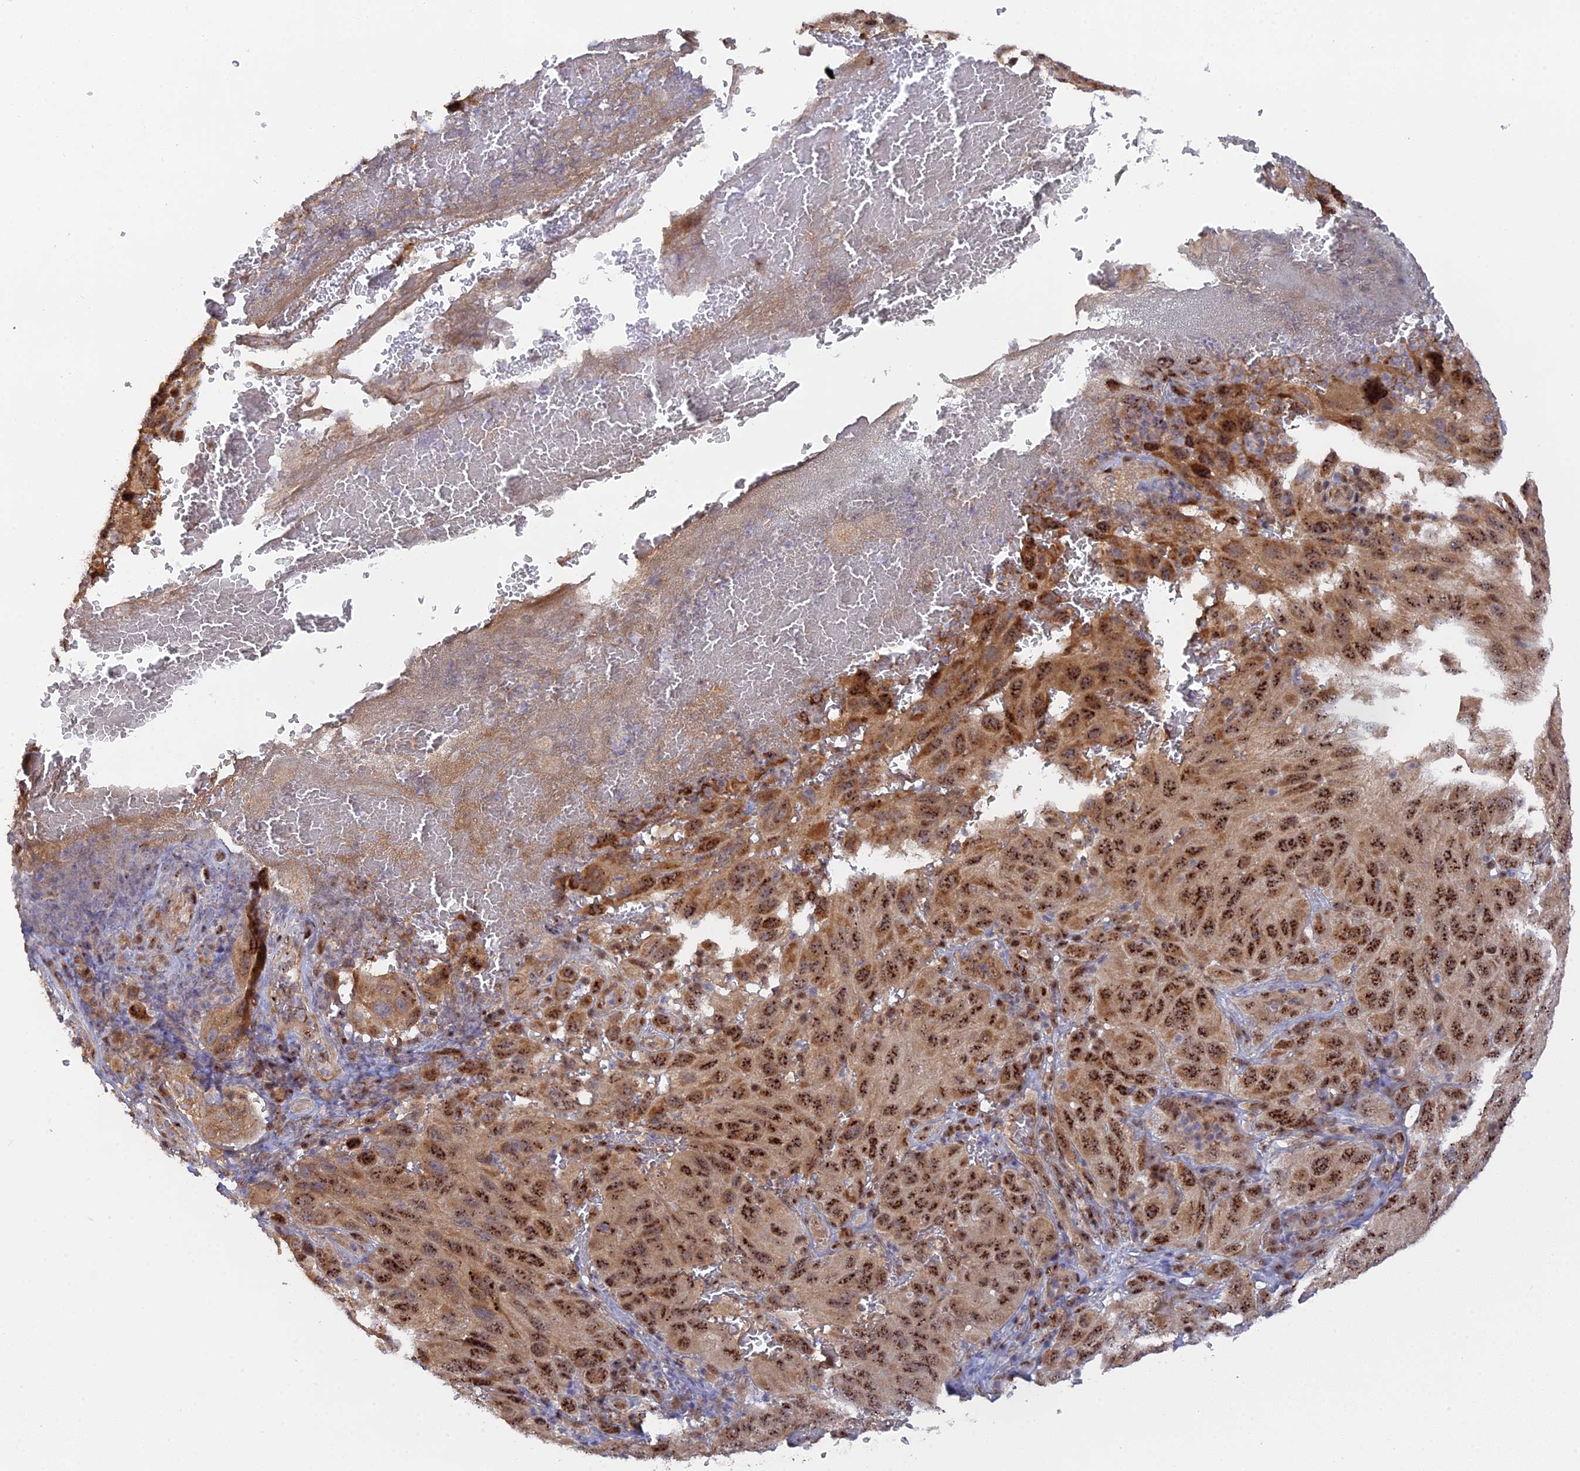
{"staining": {"intensity": "moderate", "quantity": ">75%", "location": "cytoplasmic/membranous,nuclear"}, "tissue": "melanoma", "cell_type": "Tumor cells", "image_type": "cancer", "snomed": [{"axis": "morphology", "description": "Normal tissue, NOS"}, {"axis": "morphology", "description": "Malignant melanoma, NOS"}, {"axis": "topography", "description": "Skin"}], "caption": "This micrograph shows immunohistochemistry staining of human malignant melanoma, with medium moderate cytoplasmic/membranous and nuclear staining in about >75% of tumor cells.", "gene": "TAB1", "patient": {"sex": "female", "age": 96}}